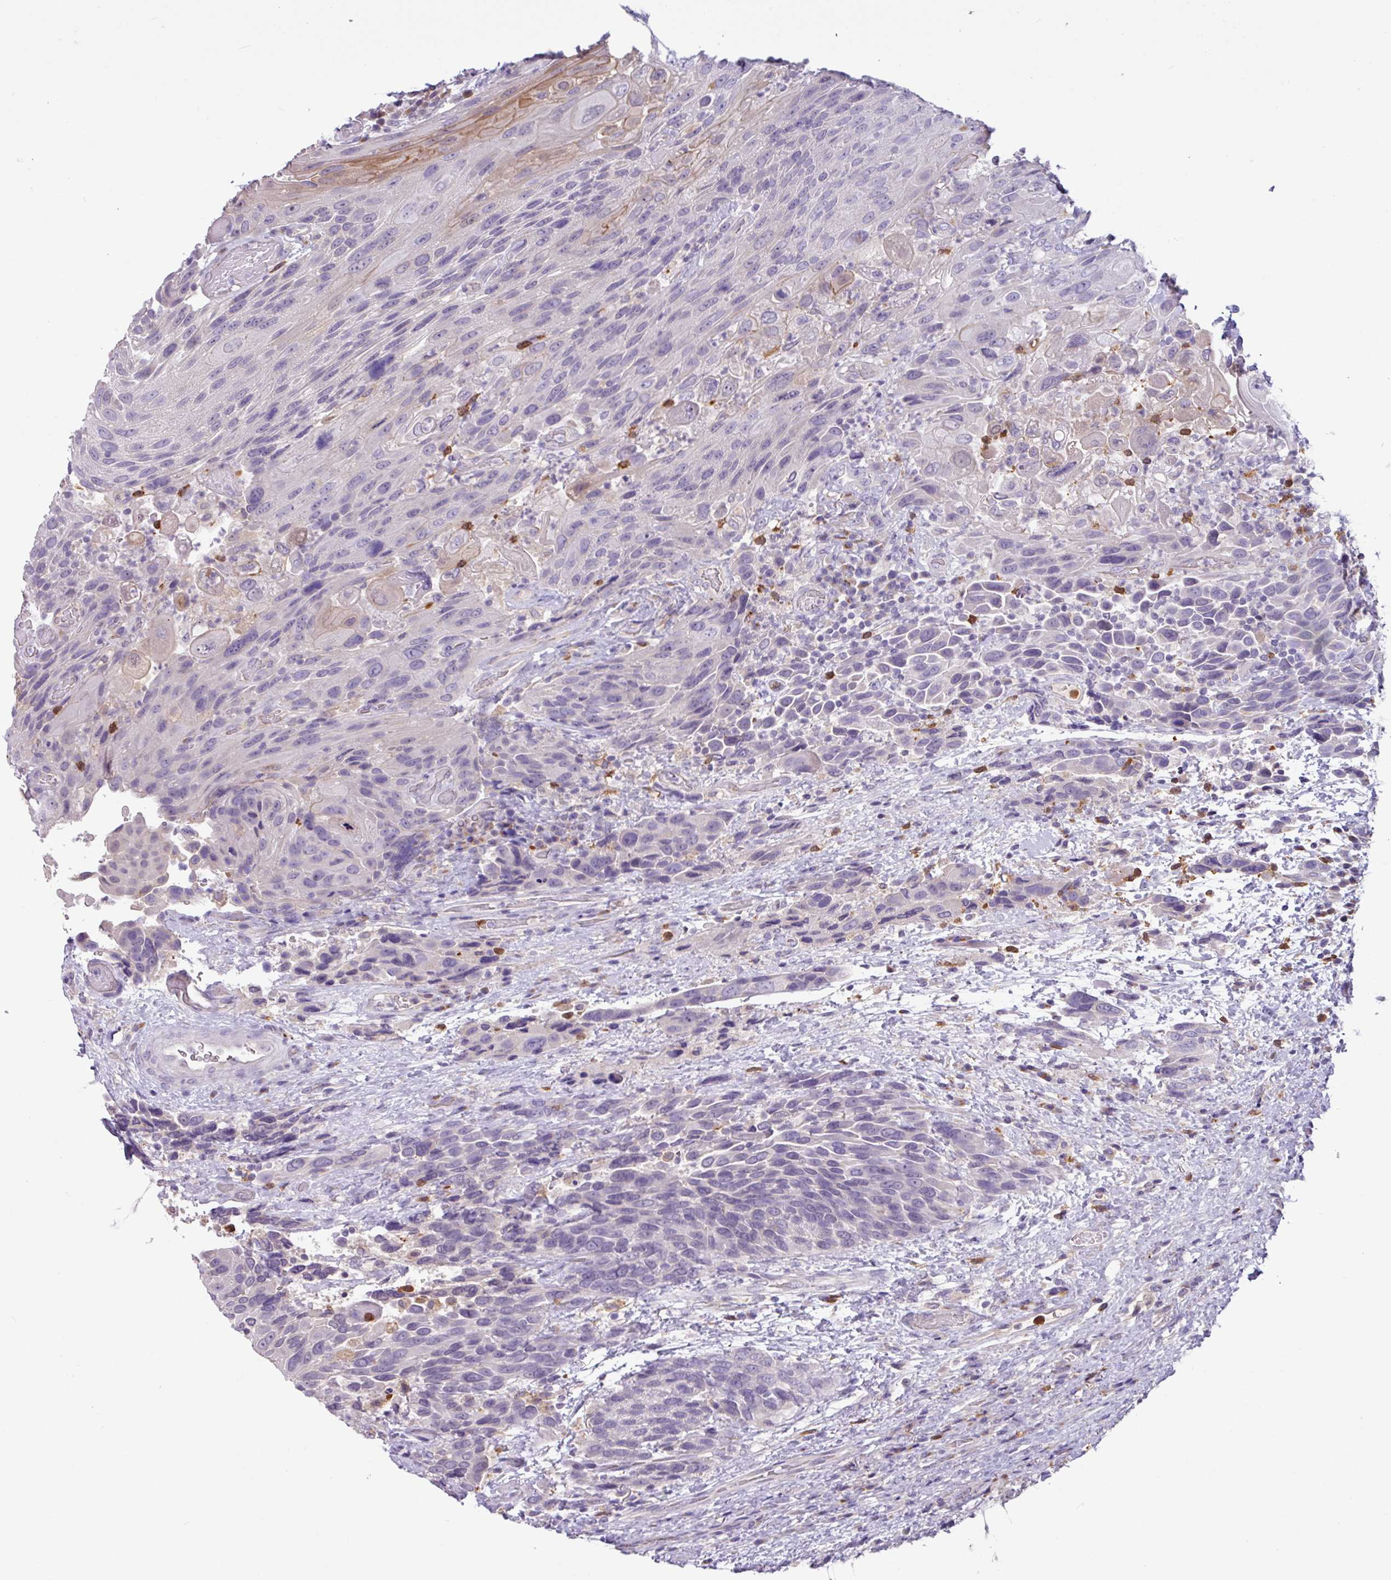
{"staining": {"intensity": "negative", "quantity": "none", "location": "none"}, "tissue": "urothelial cancer", "cell_type": "Tumor cells", "image_type": "cancer", "snomed": [{"axis": "morphology", "description": "Urothelial carcinoma, High grade"}, {"axis": "topography", "description": "Urinary bladder"}], "caption": "Immunohistochemistry (IHC) of urothelial cancer displays no positivity in tumor cells.", "gene": "ZNF524", "patient": {"sex": "female", "age": 70}}